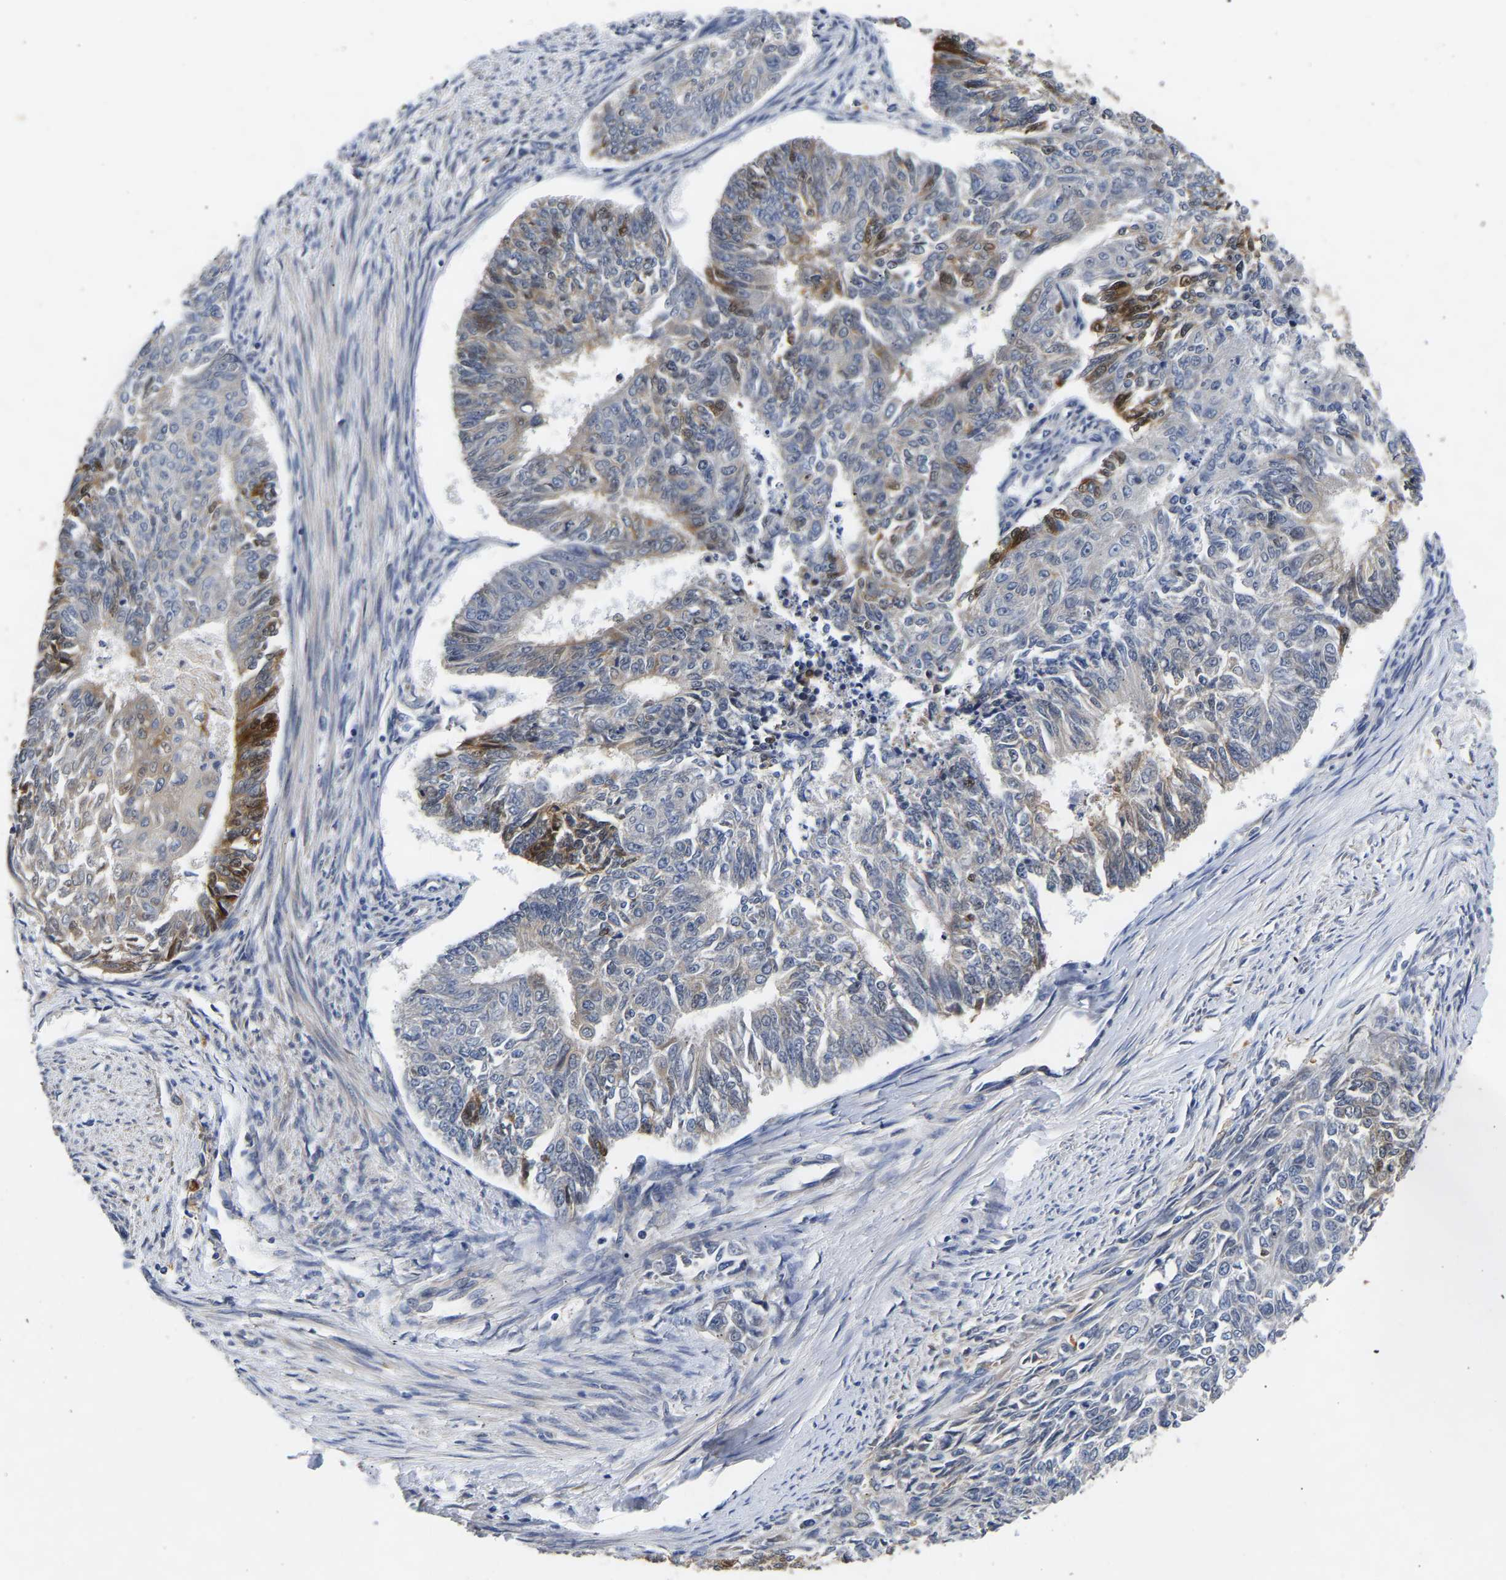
{"staining": {"intensity": "moderate", "quantity": "<25%", "location": "cytoplasmic/membranous"}, "tissue": "endometrial cancer", "cell_type": "Tumor cells", "image_type": "cancer", "snomed": [{"axis": "morphology", "description": "Adenocarcinoma, NOS"}, {"axis": "topography", "description": "Endometrium"}], "caption": "Immunohistochemistry of human endometrial cancer (adenocarcinoma) reveals low levels of moderate cytoplasmic/membranous positivity in approximately <25% of tumor cells.", "gene": "CCDC6", "patient": {"sex": "female", "age": 32}}